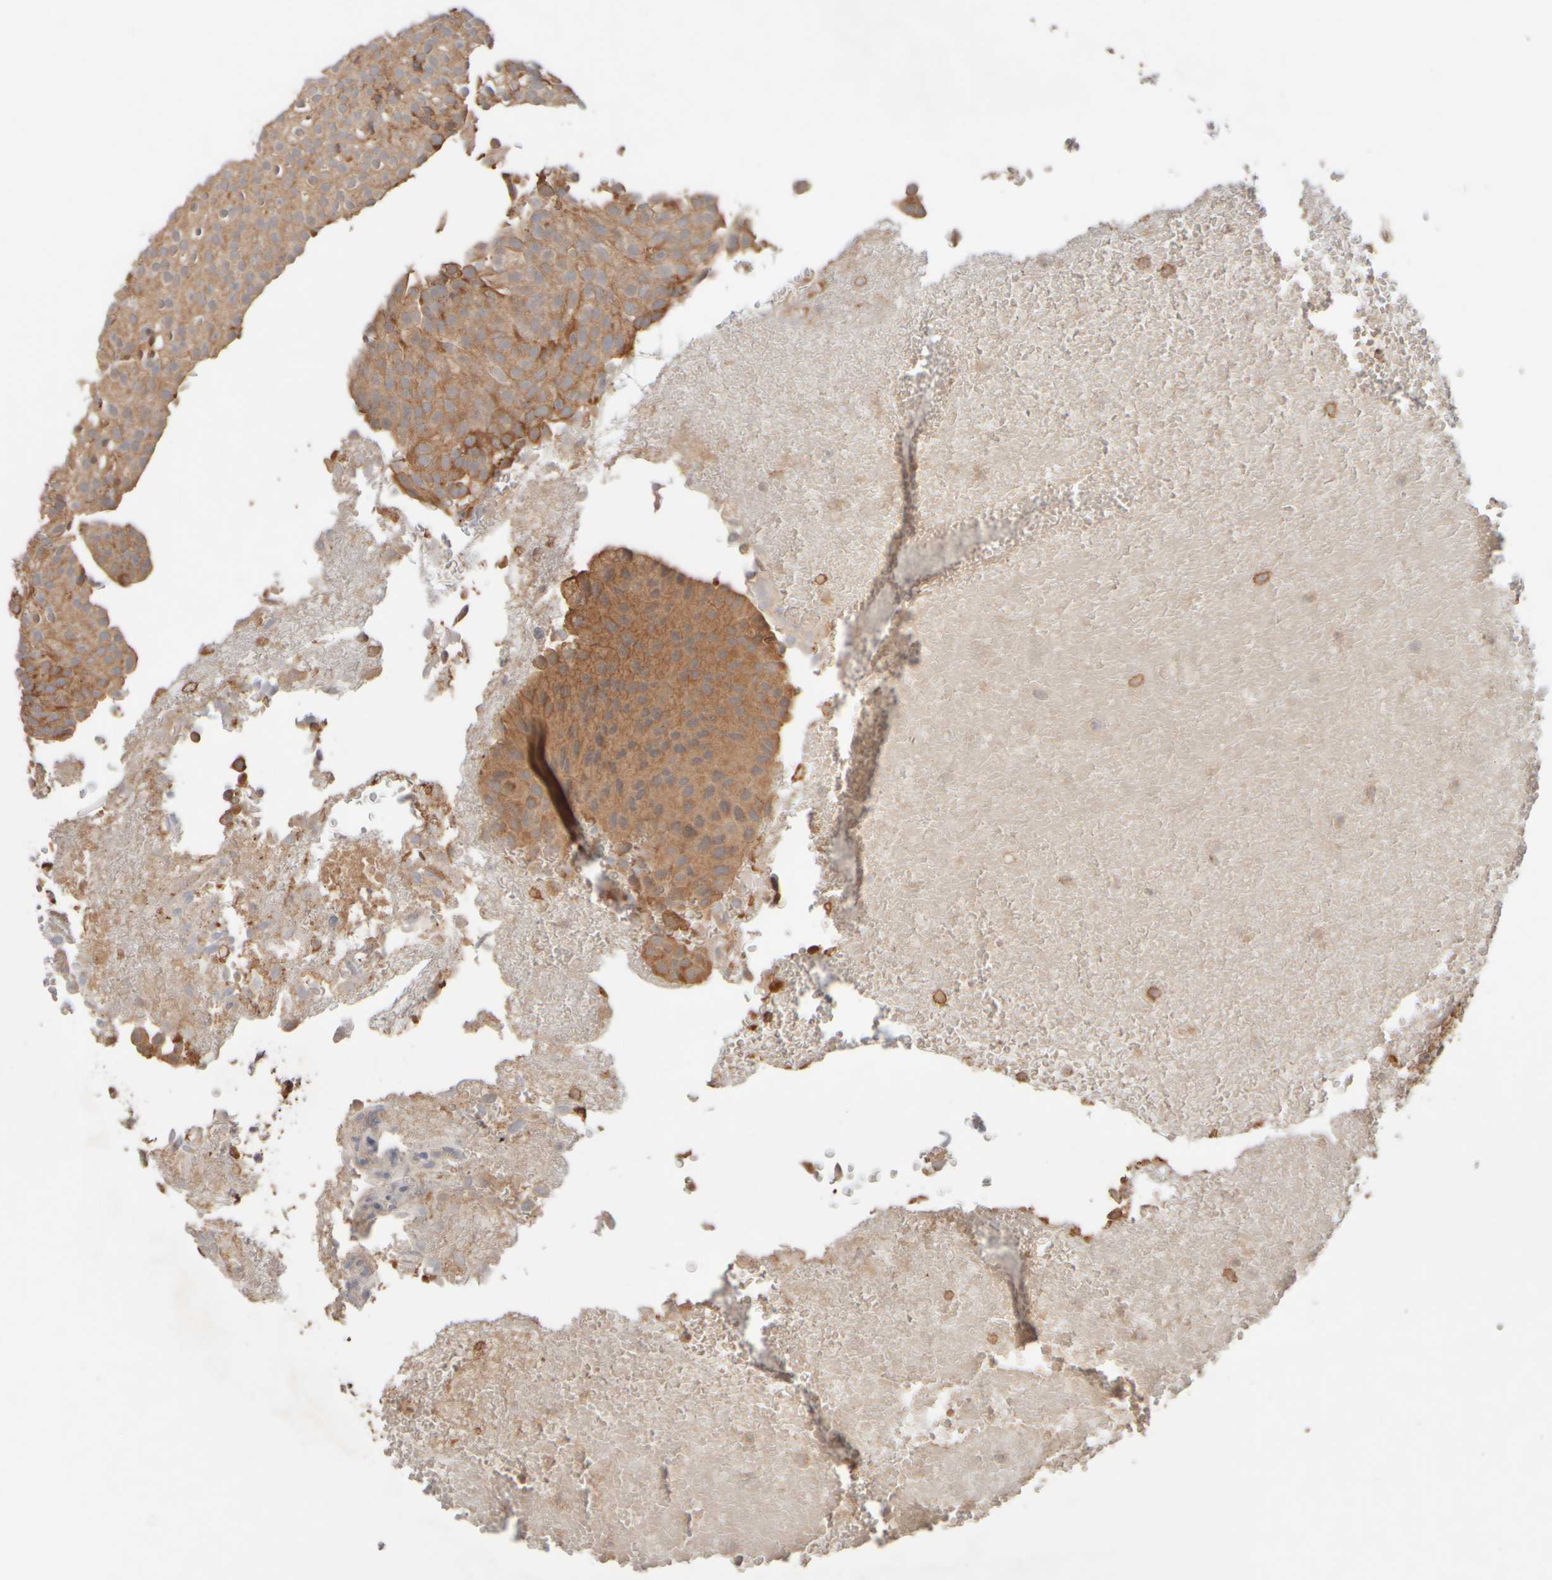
{"staining": {"intensity": "moderate", "quantity": ">75%", "location": "cytoplasmic/membranous"}, "tissue": "urothelial cancer", "cell_type": "Tumor cells", "image_type": "cancer", "snomed": [{"axis": "morphology", "description": "Urothelial carcinoma, Low grade"}, {"axis": "topography", "description": "Urinary bladder"}], "caption": "This is a micrograph of immunohistochemistry (IHC) staining of urothelial carcinoma (low-grade), which shows moderate staining in the cytoplasmic/membranous of tumor cells.", "gene": "EIF2B3", "patient": {"sex": "male", "age": 78}}